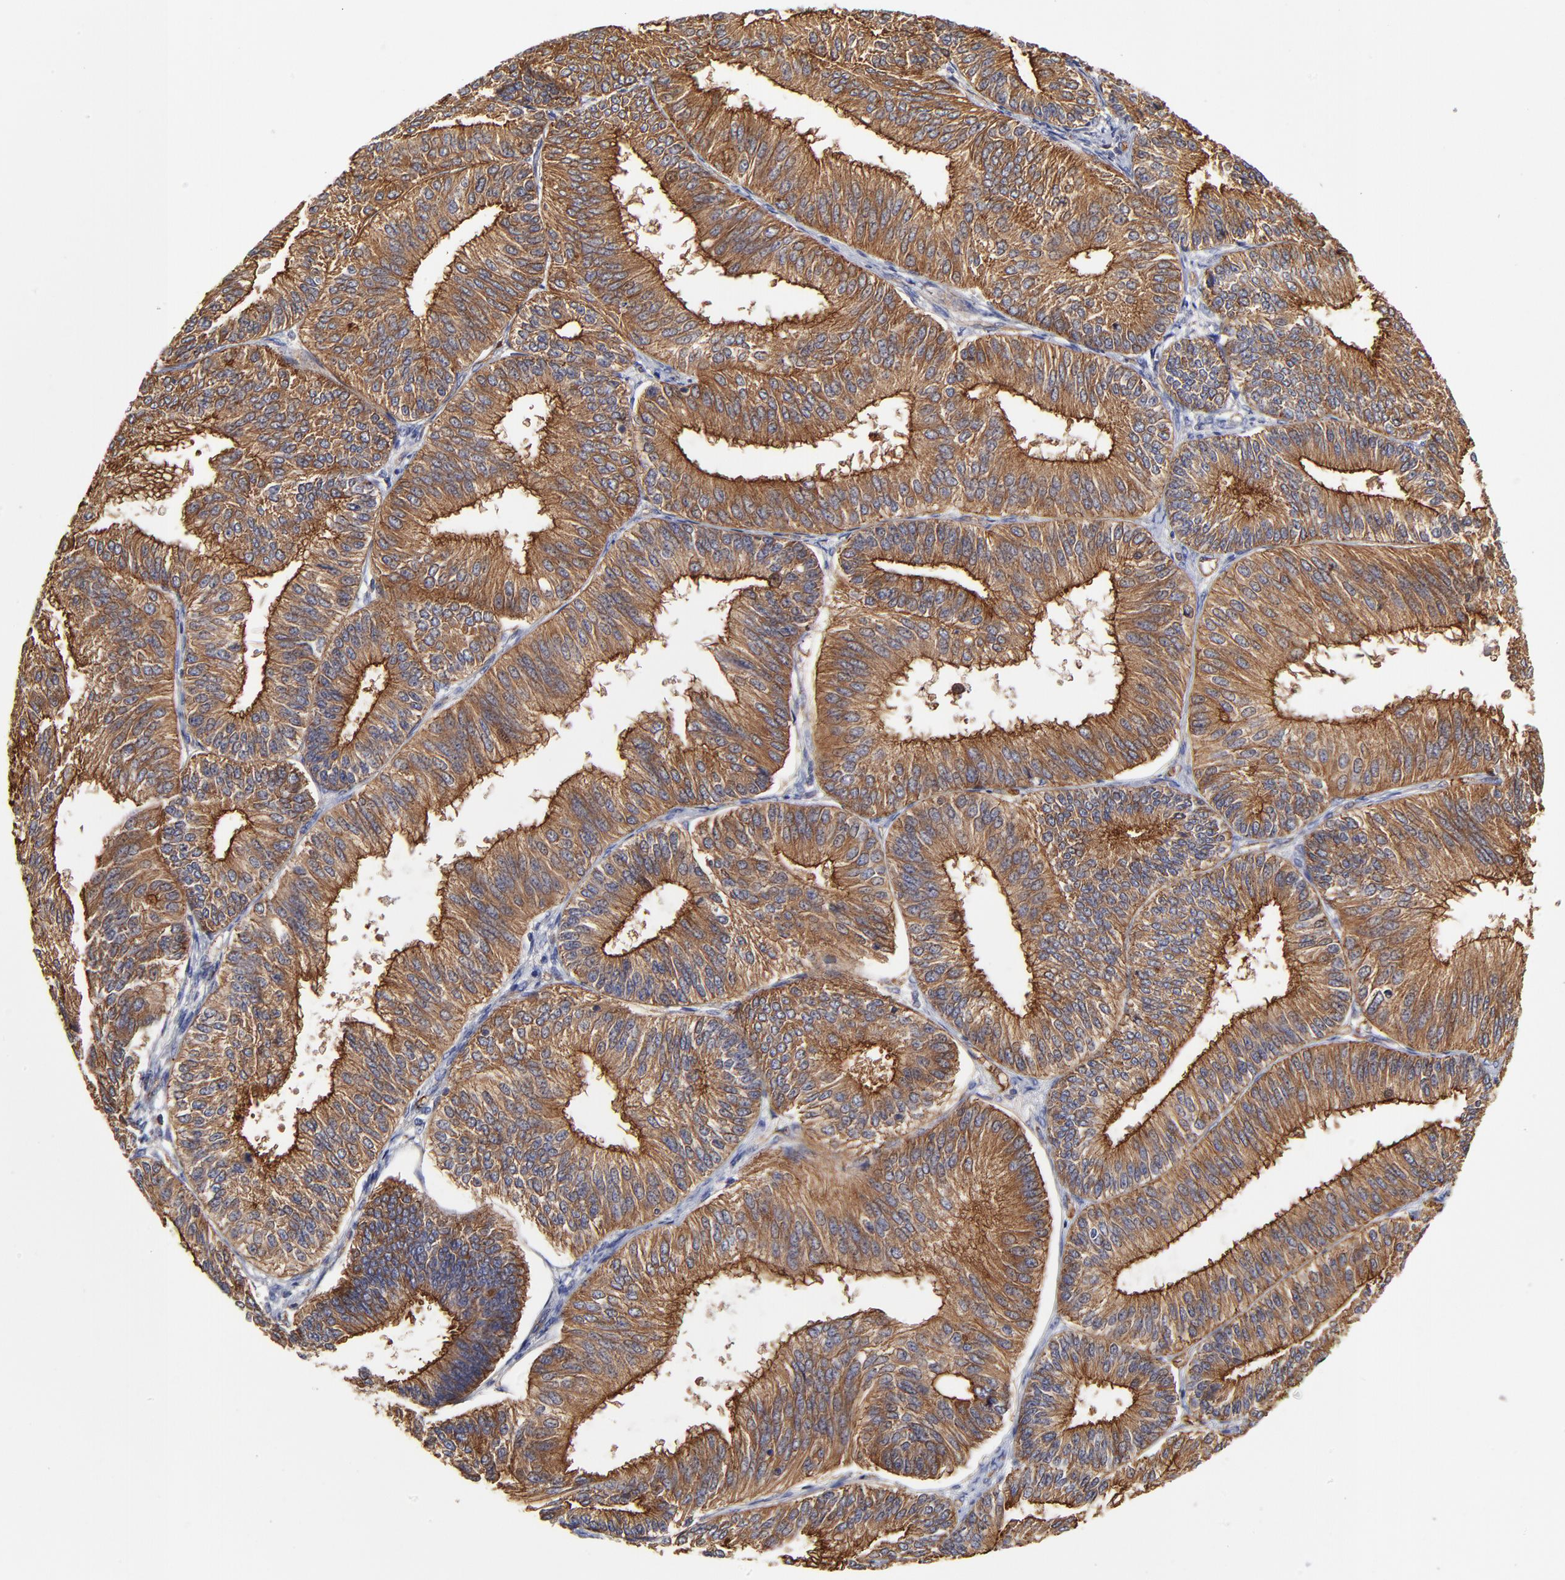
{"staining": {"intensity": "moderate", "quantity": ">75%", "location": "cytoplasmic/membranous"}, "tissue": "endometrial cancer", "cell_type": "Tumor cells", "image_type": "cancer", "snomed": [{"axis": "morphology", "description": "Adenocarcinoma, NOS"}, {"axis": "topography", "description": "Endometrium"}], "caption": "Tumor cells exhibit medium levels of moderate cytoplasmic/membranous staining in about >75% of cells in endometrial cancer (adenocarcinoma). (brown staining indicates protein expression, while blue staining denotes nuclei).", "gene": "CD2AP", "patient": {"sex": "female", "age": 55}}